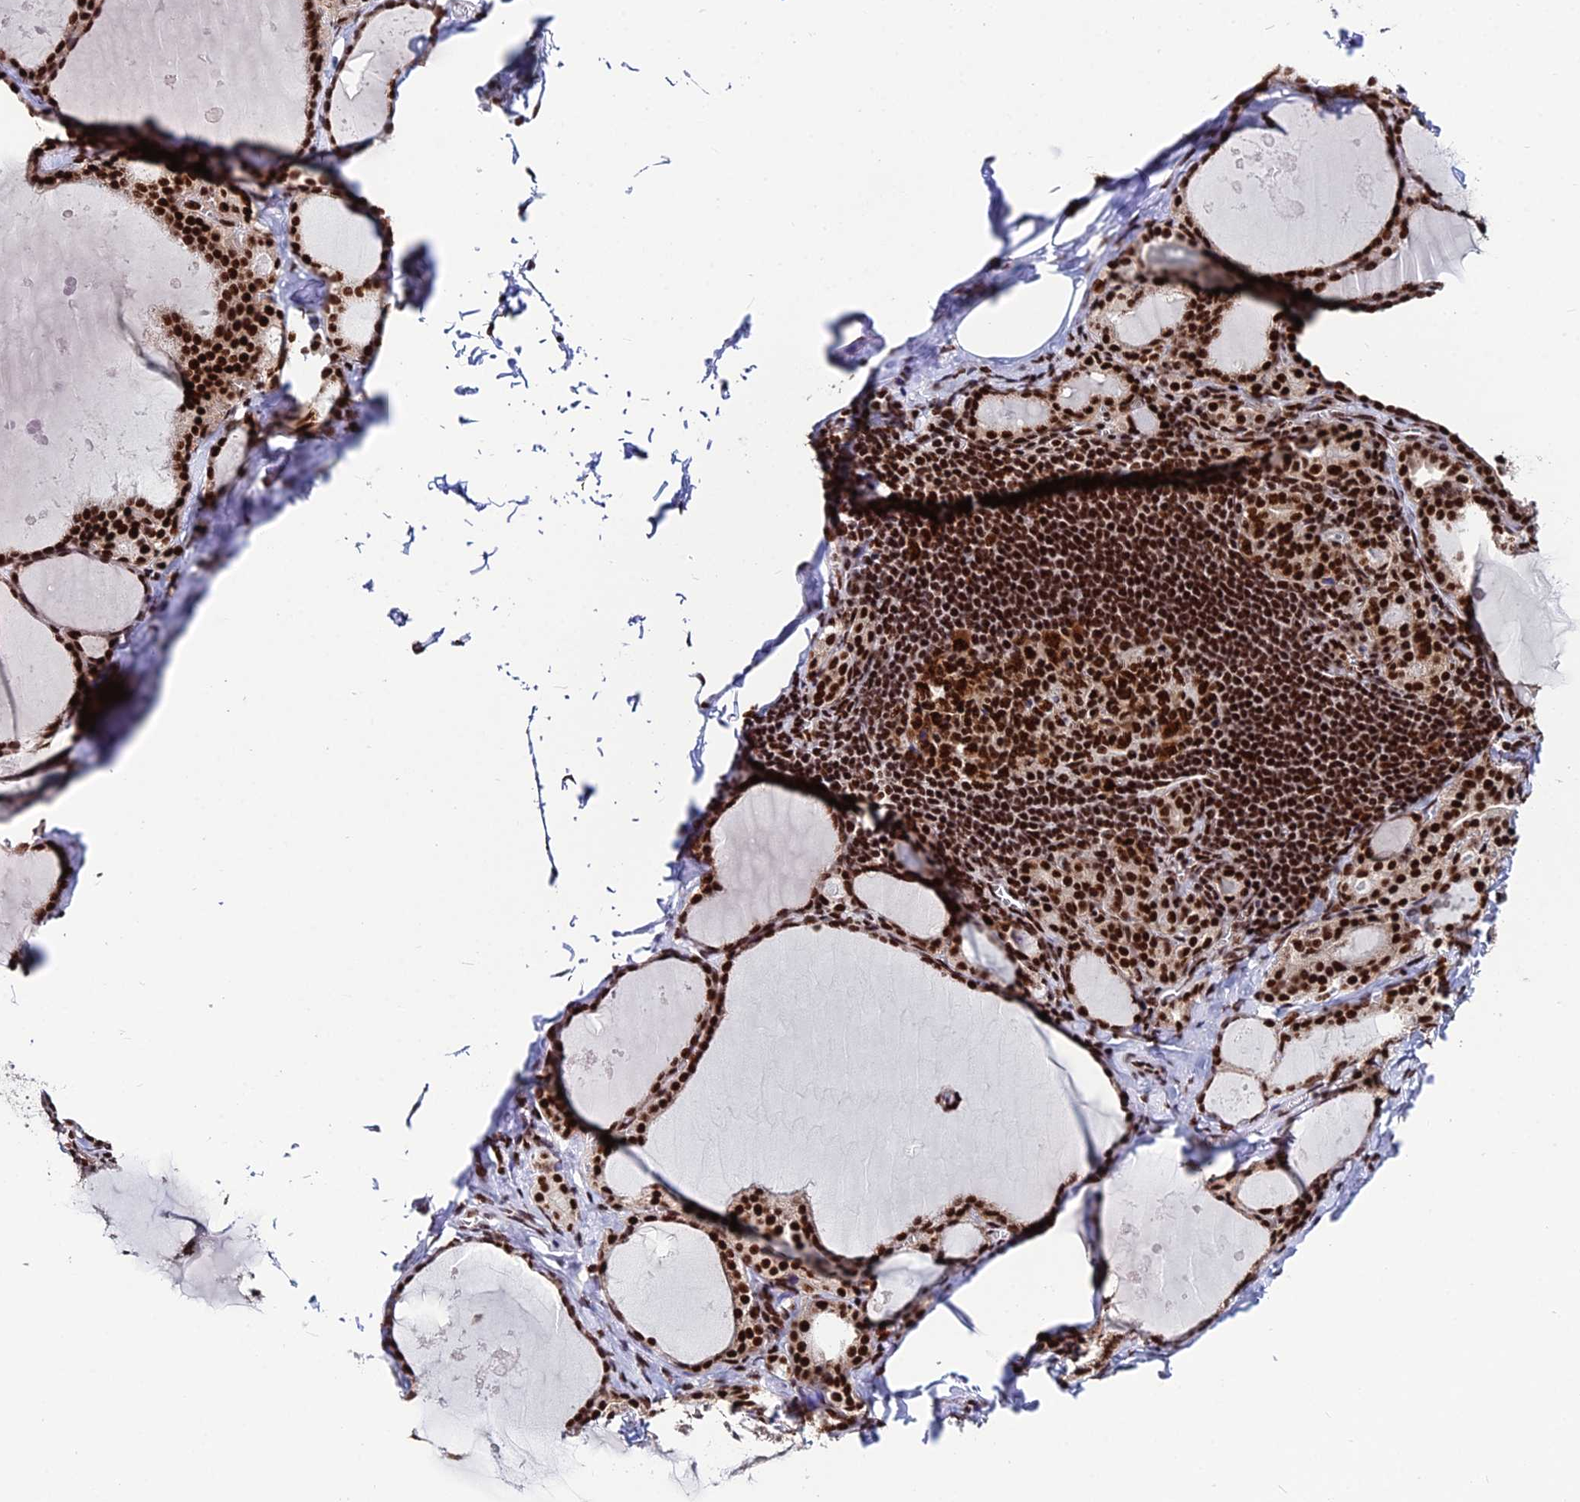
{"staining": {"intensity": "strong", "quantity": ">75%", "location": "nuclear"}, "tissue": "thyroid gland", "cell_type": "Glandular cells", "image_type": "normal", "snomed": [{"axis": "morphology", "description": "Normal tissue, NOS"}, {"axis": "topography", "description": "Thyroid gland"}], "caption": "Protein expression by IHC exhibits strong nuclear staining in approximately >75% of glandular cells in benign thyroid gland. (DAB (3,3'-diaminobenzidine) IHC, brown staining for protein, blue staining for nuclei).", "gene": "HNRNPH1", "patient": {"sex": "male", "age": 56}}